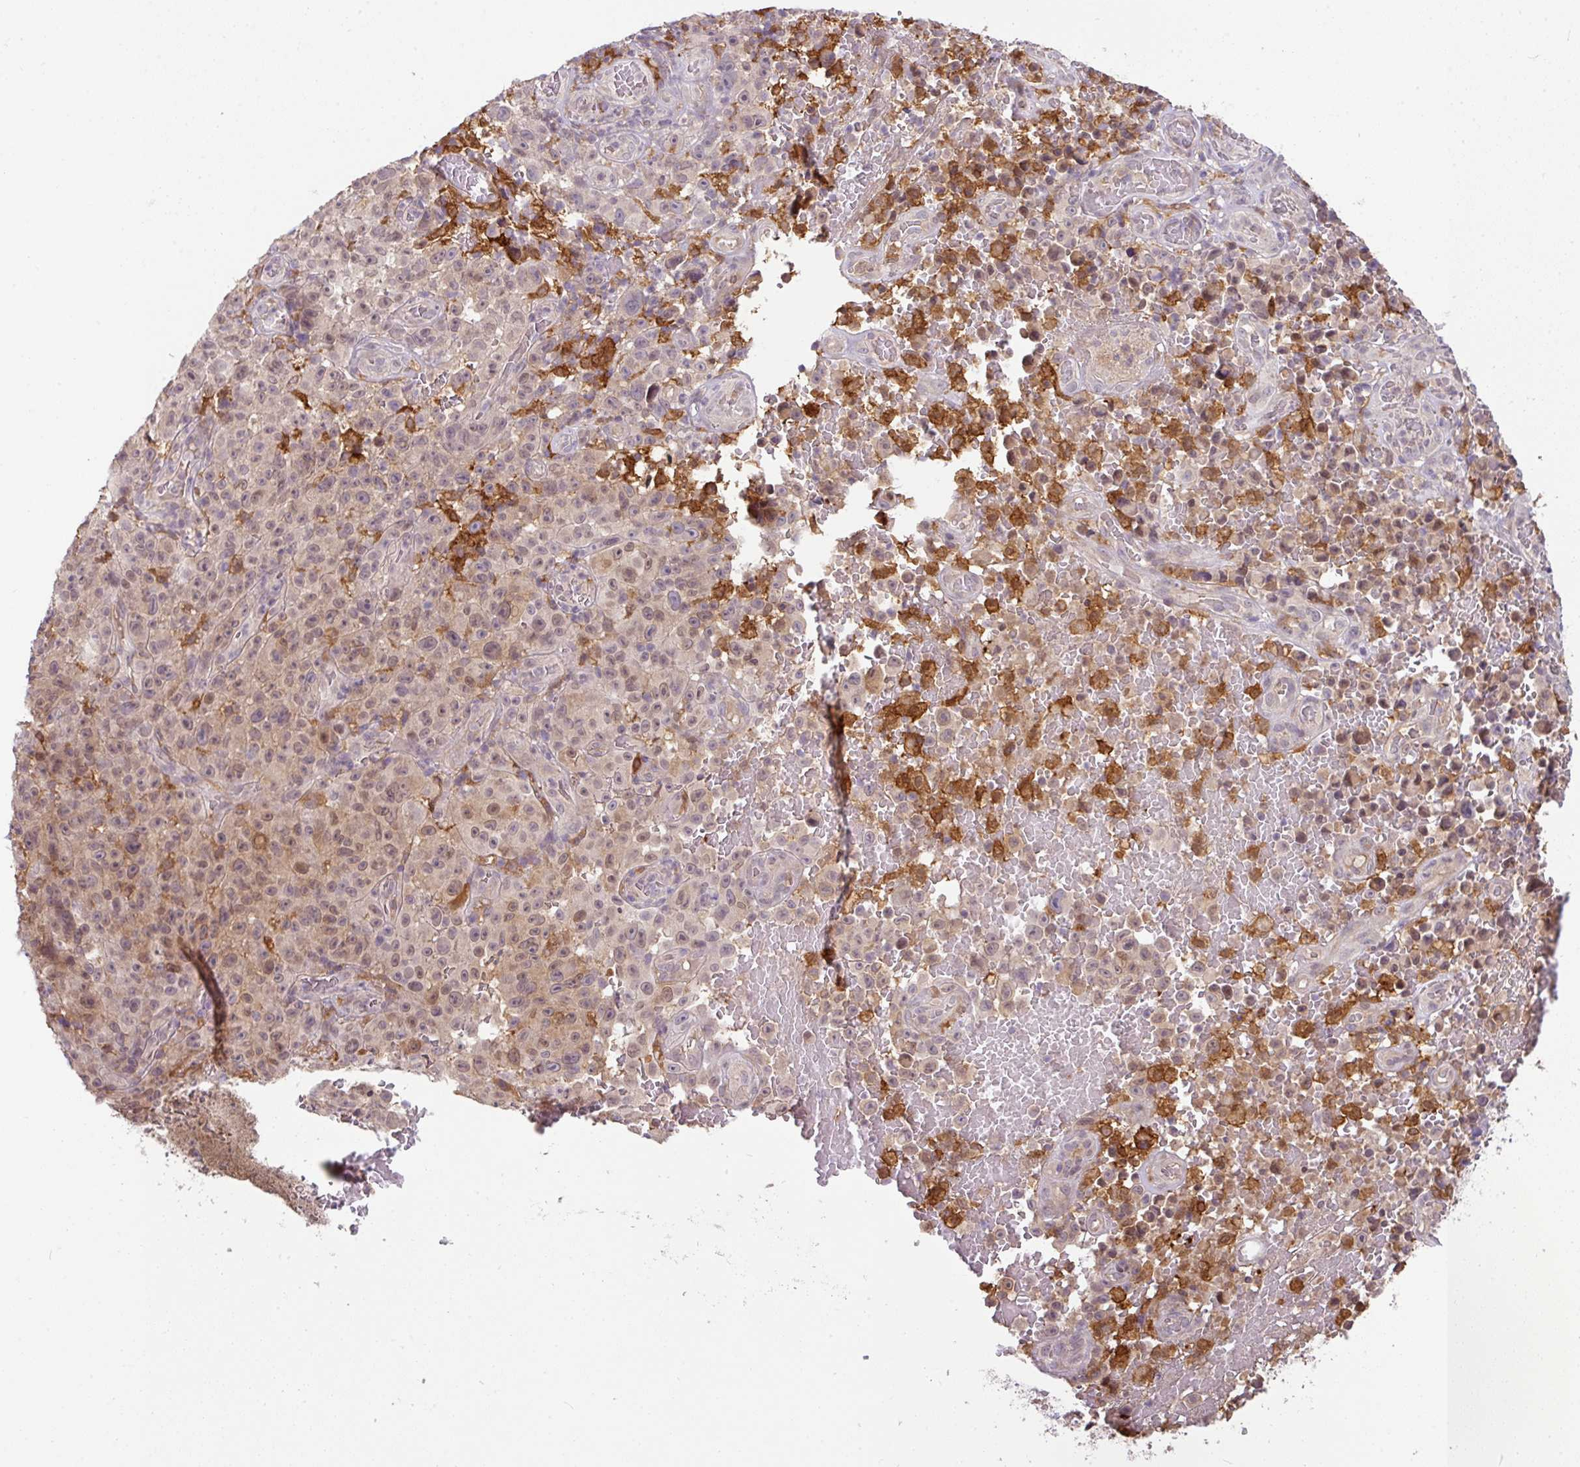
{"staining": {"intensity": "weak", "quantity": "<25%", "location": "nuclear"}, "tissue": "melanoma", "cell_type": "Tumor cells", "image_type": "cancer", "snomed": [{"axis": "morphology", "description": "Malignant melanoma, NOS"}, {"axis": "topography", "description": "Skin"}], "caption": "The image reveals no staining of tumor cells in malignant melanoma.", "gene": "GCNT7", "patient": {"sex": "female", "age": 82}}